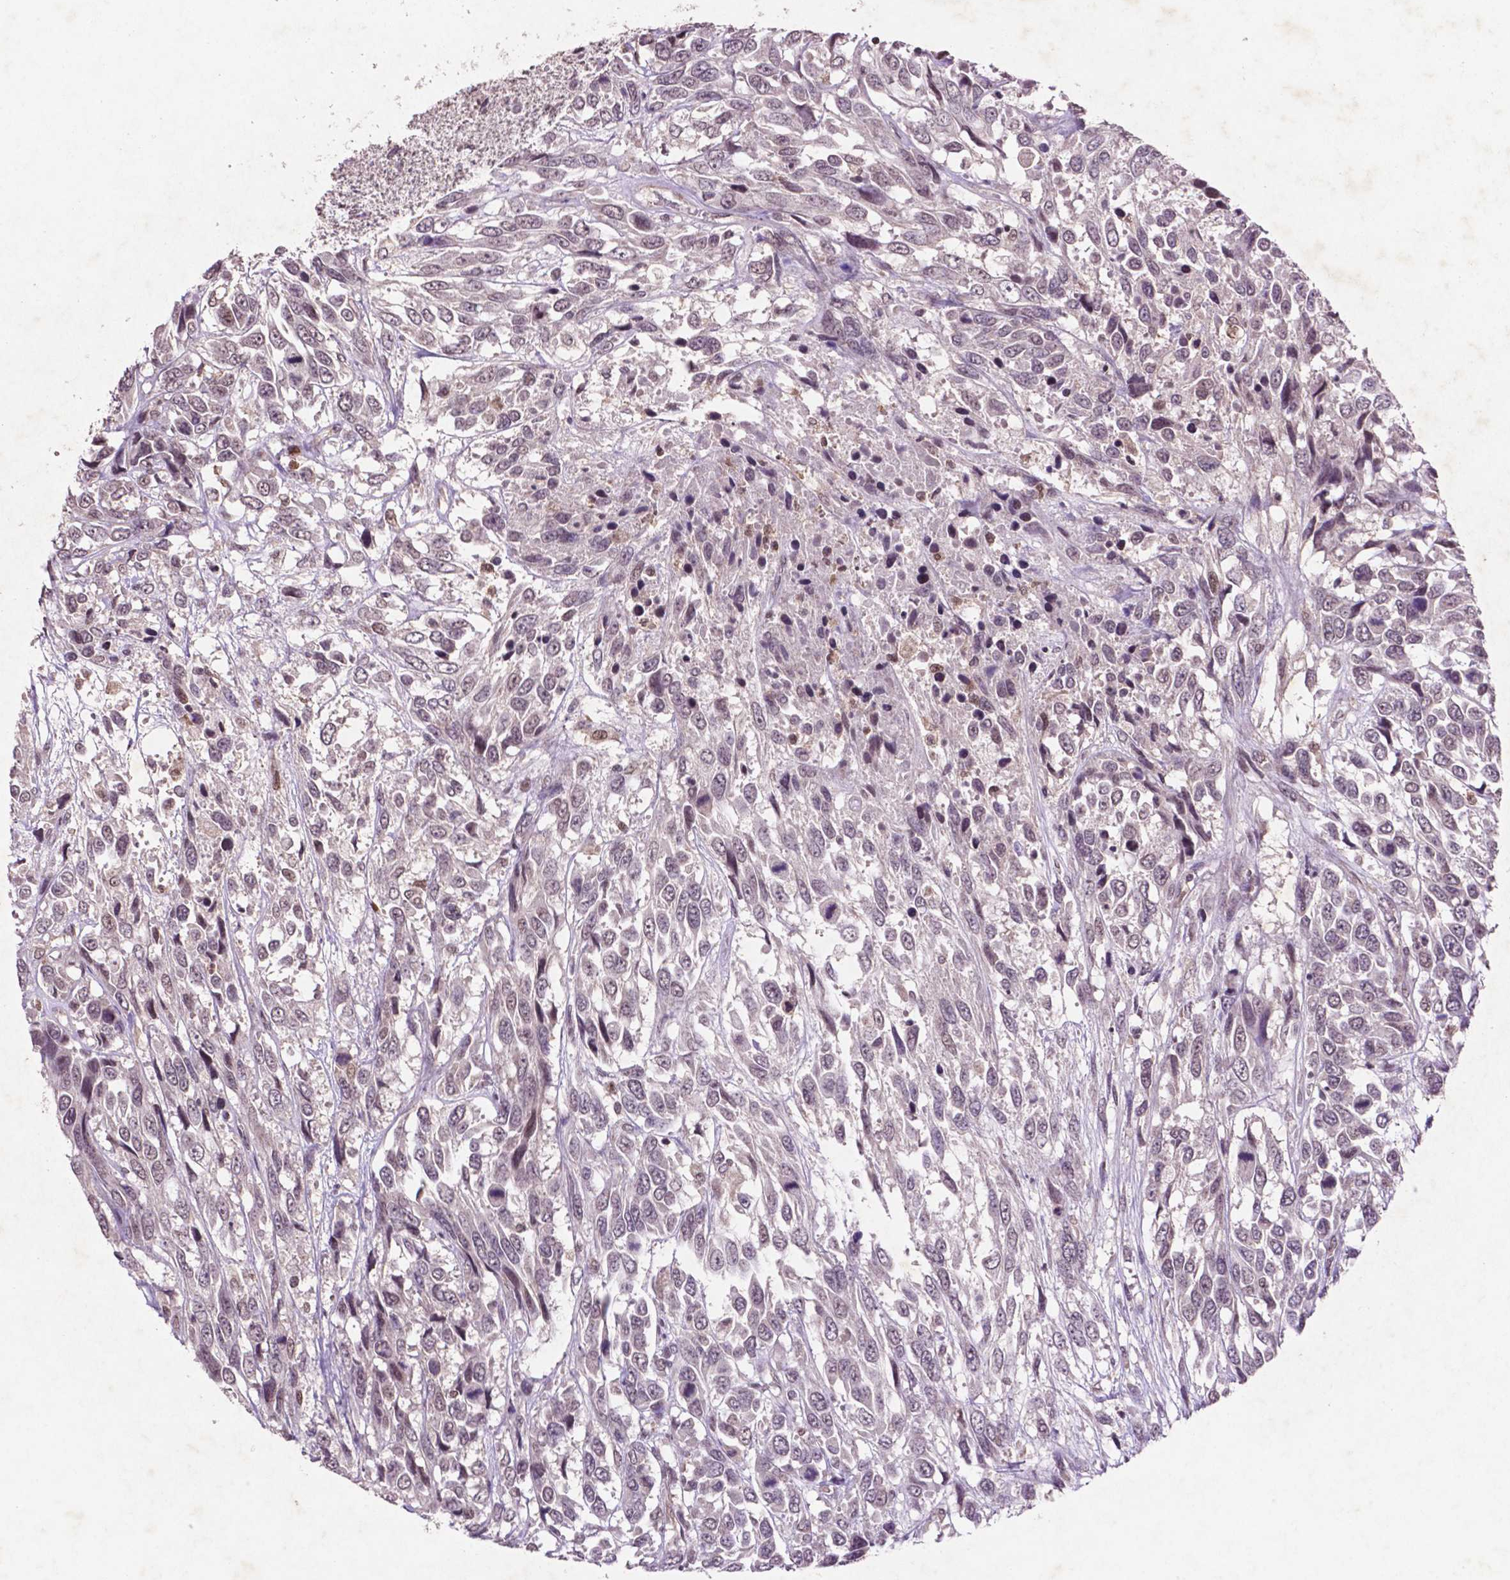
{"staining": {"intensity": "weak", "quantity": "<25%", "location": "nuclear"}, "tissue": "urothelial cancer", "cell_type": "Tumor cells", "image_type": "cancer", "snomed": [{"axis": "morphology", "description": "Urothelial carcinoma, High grade"}, {"axis": "topography", "description": "Urinary bladder"}], "caption": "Tumor cells are negative for protein expression in human urothelial cancer.", "gene": "GLRX", "patient": {"sex": "female", "age": 70}}